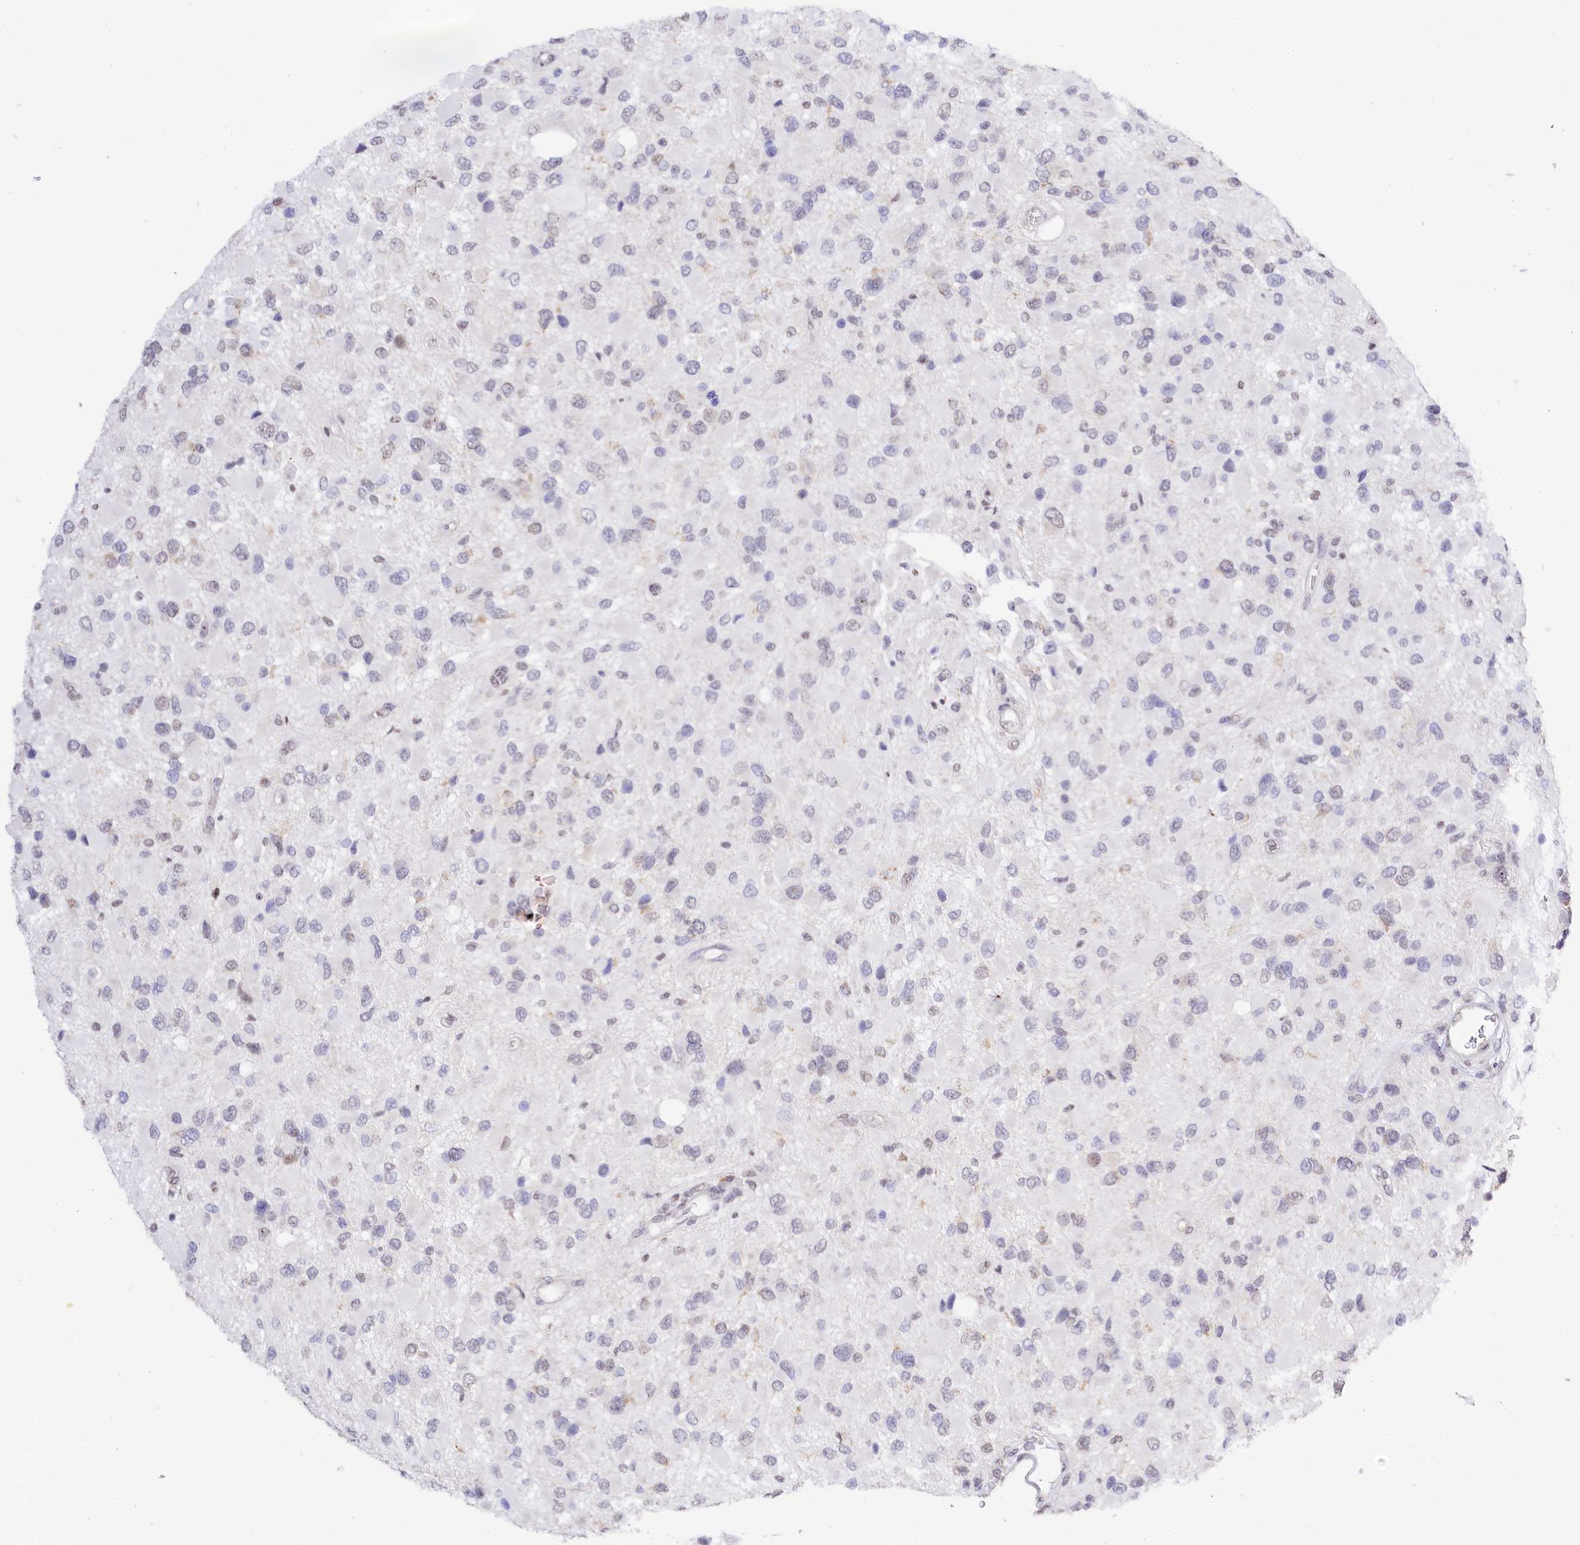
{"staining": {"intensity": "negative", "quantity": "none", "location": "none"}, "tissue": "glioma", "cell_type": "Tumor cells", "image_type": "cancer", "snomed": [{"axis": "morphology", "description": "Glioma, malignant, High grade"}, {"axis": "topography", "description": "Brain"}], "caption": "This is an immunohistochemistry (IHC) histopathology image of human malignant glioma (high-grade). There is no expression in tumor cells.", "gene": "SPATS2", "patient": {"sex": "male", "age": 53}}